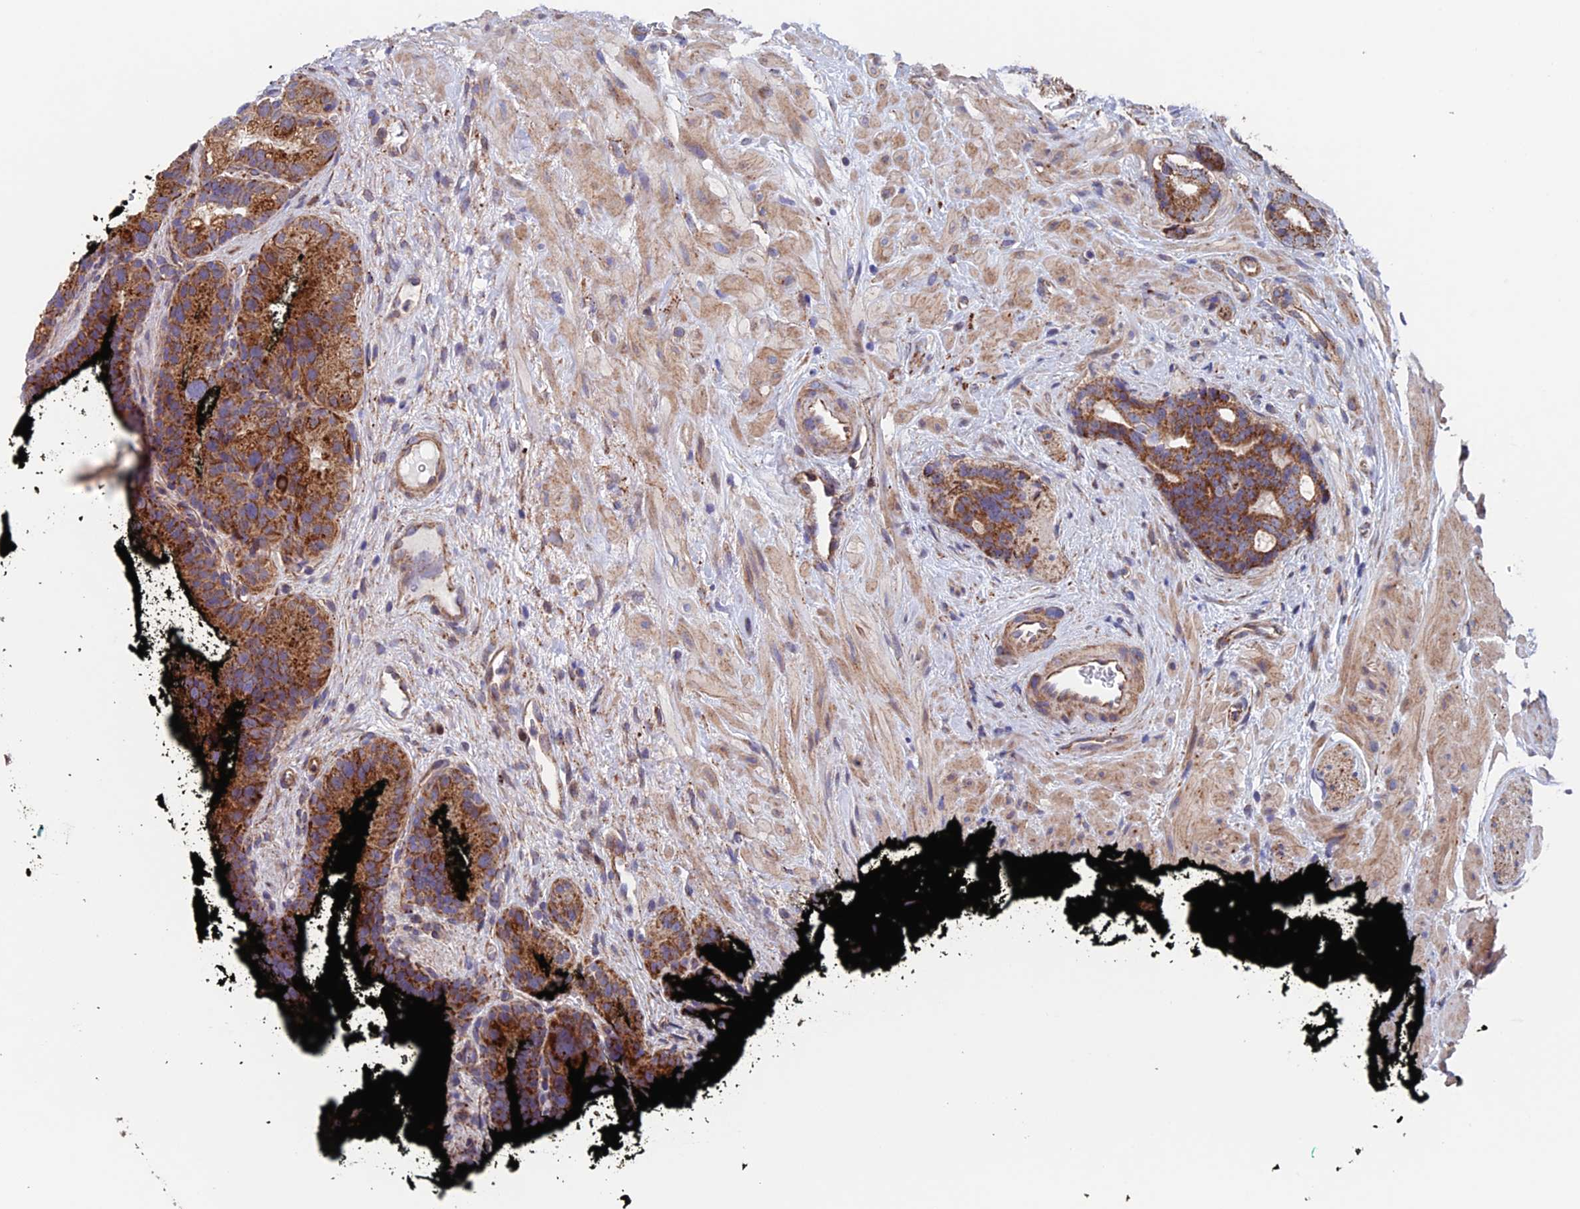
{"staining": {"intensity": "strong", "quantity": ">75%", "location": "cytoplasmic/membranous"}, "tissue": "prostate cancer", "cell_type": "Tumor cells", "image_type": "cancer", "snomed": [{"axis": "morphology", "description": "Adenocarcinoma, High grade"}, {"axis": "topography", "description": "Prostate"}], "caption": "Immunohistochemical staining of adenocarcinoma (high-grade) (prostate) exhibits high levels of strong cytoplasmic/membranous staining in about >75% of tumor cells.", "gene": "MRPL1", "patient": {"sex": "male", "age": 56}}